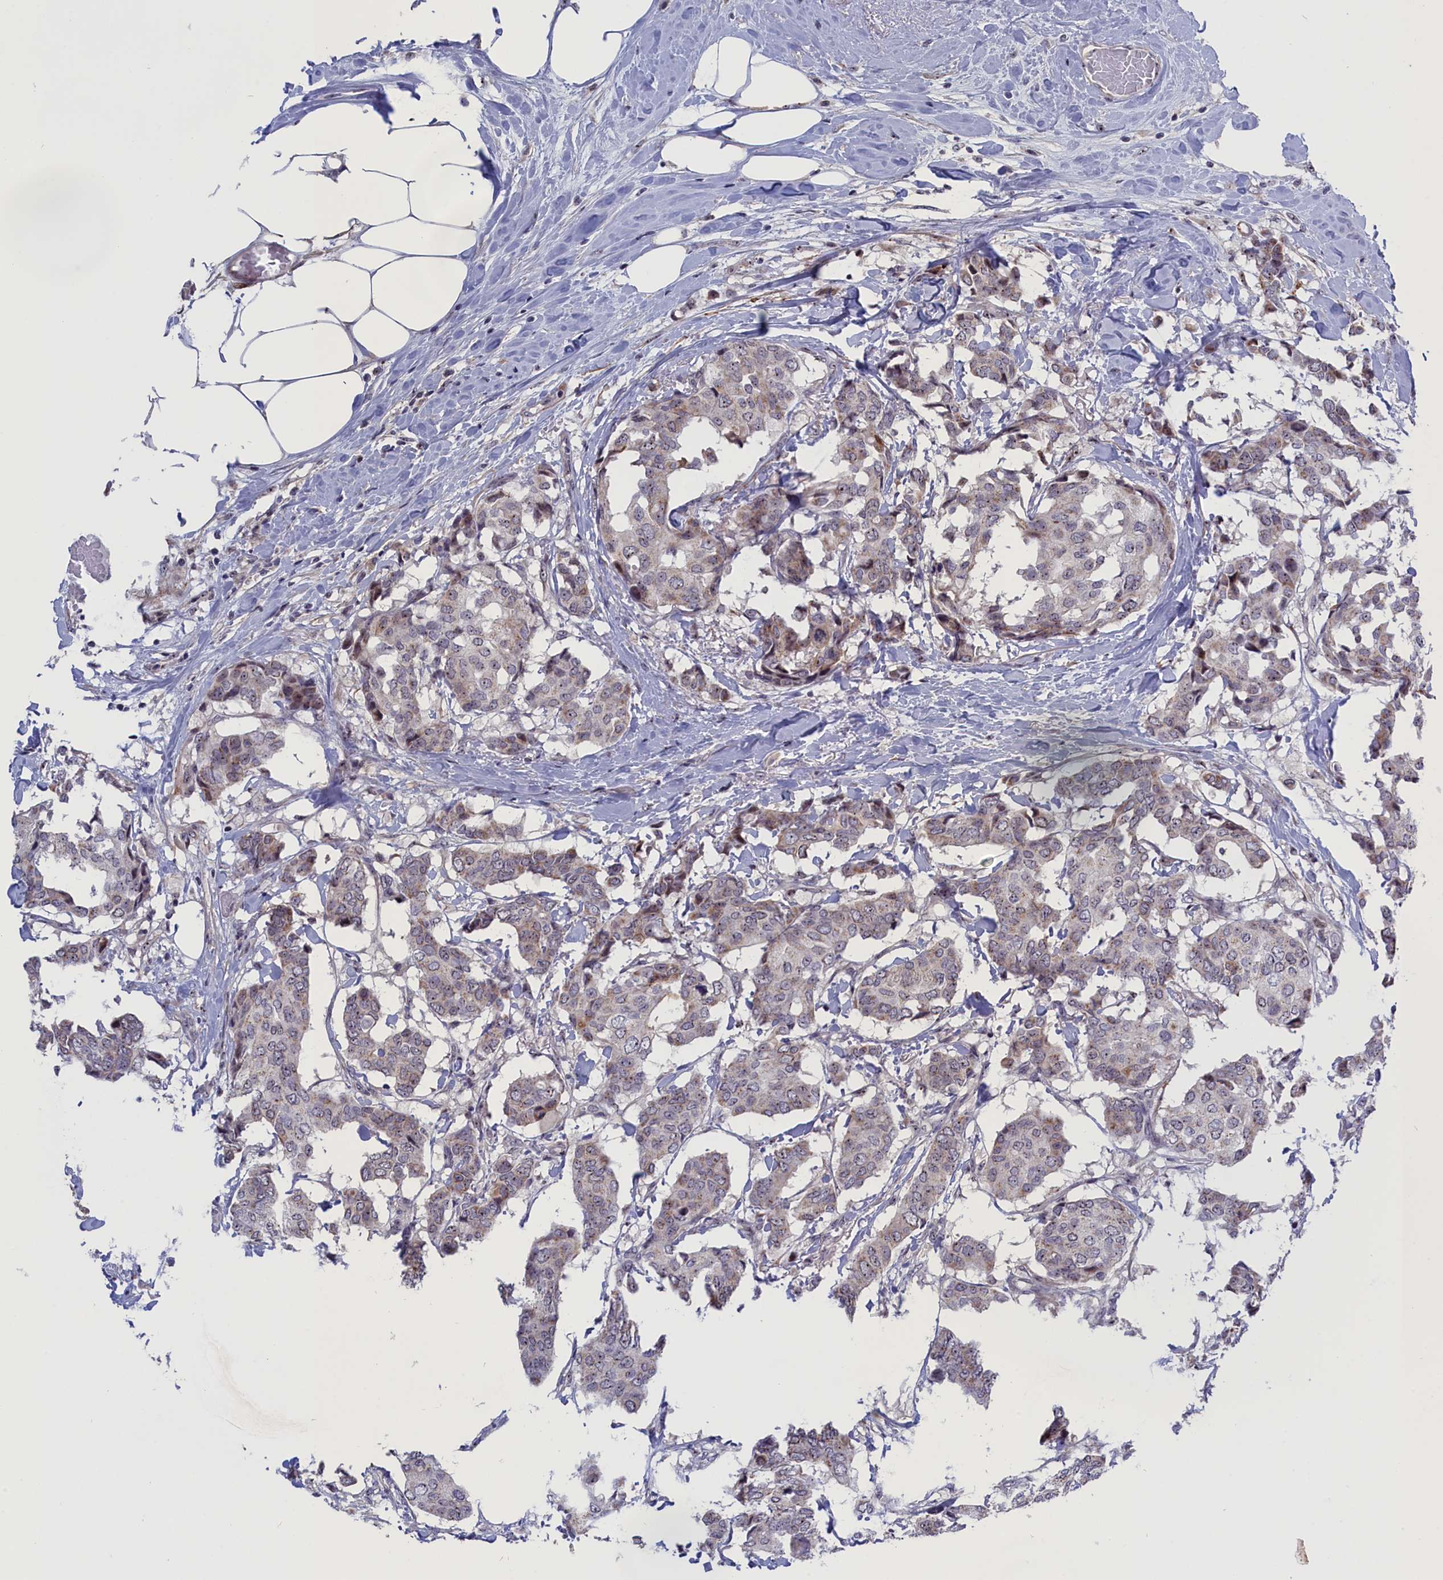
{"staining": {"intensity": "weak", "quantity": "<25%", "location": "nuclear"}, "tissue": "breast cancer", "cell_type": "Tumor cells", "image_type": "cancer", "snomed": [{"axis": "morphology", "description": "Duct carcinoma"}, {"axis": "topography", "description": "Breast"}], "caption": "An IHC image of invasive ductal carcinoma (breast) is shown. There is no staining in tumor cells of invasive ductal carcinoma (breast).", "gene": "PPAN", "patient": {"sex": "female", "age": 75}}